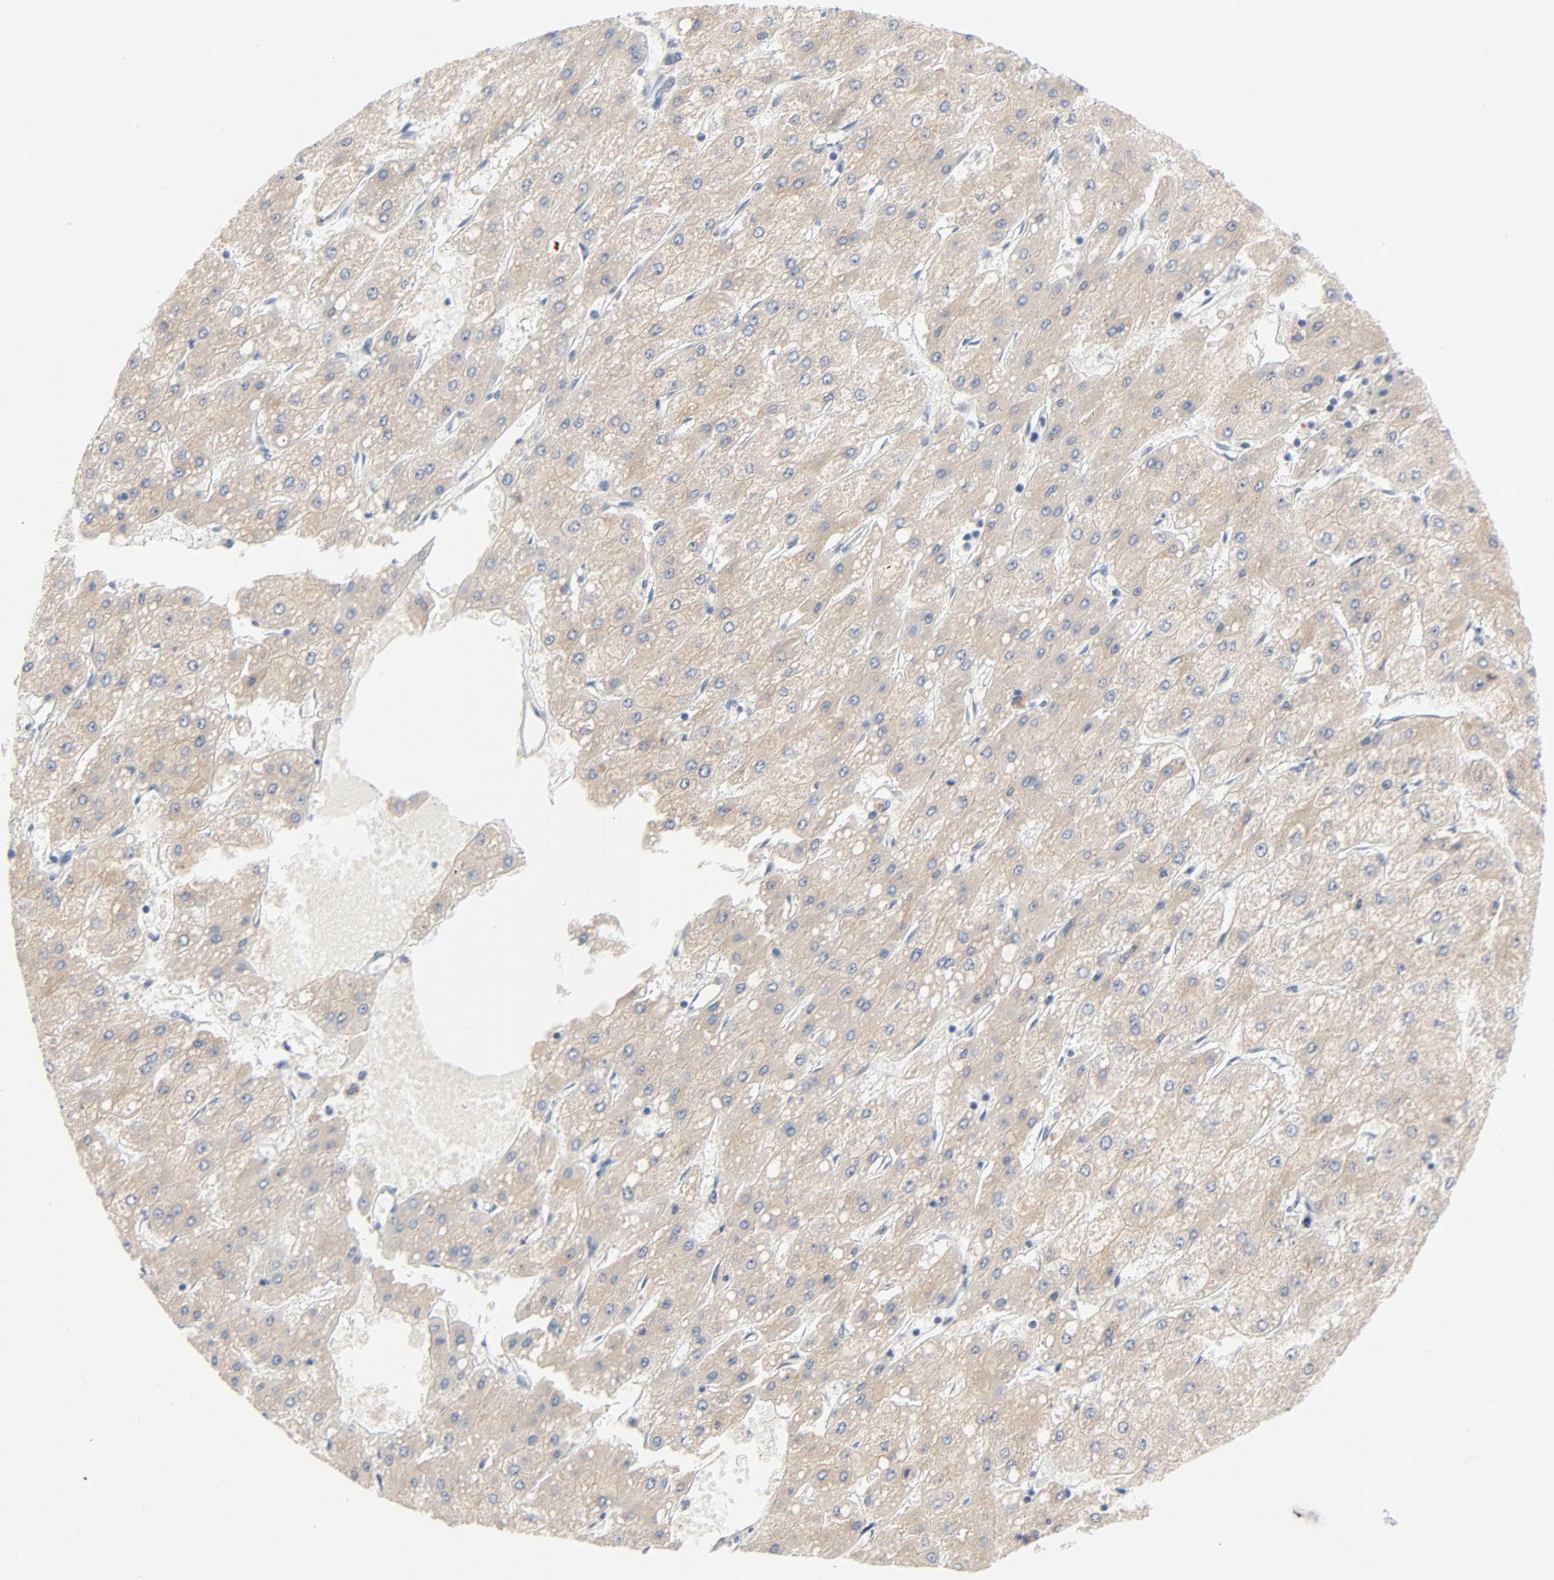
{"staining": {"intensity": "weak", "quantity": ">75%", "location": "cytoplasmic/membranous"}, "tissue": "liver cancer", "cell_type": "Tumor cells", "image_type": "cancer", "snomed": [{"axis": "morphology", "description": "Carcinoma, Hepatocellular, NOS"}, {"axis": "topography", "description": "Liver"}], "caption": "Human liver cancer stained with a protein marker exhibits weak staining in tumor cells.", "gene": "IFT43", "patient": {"sex": "female", "age": 52}}